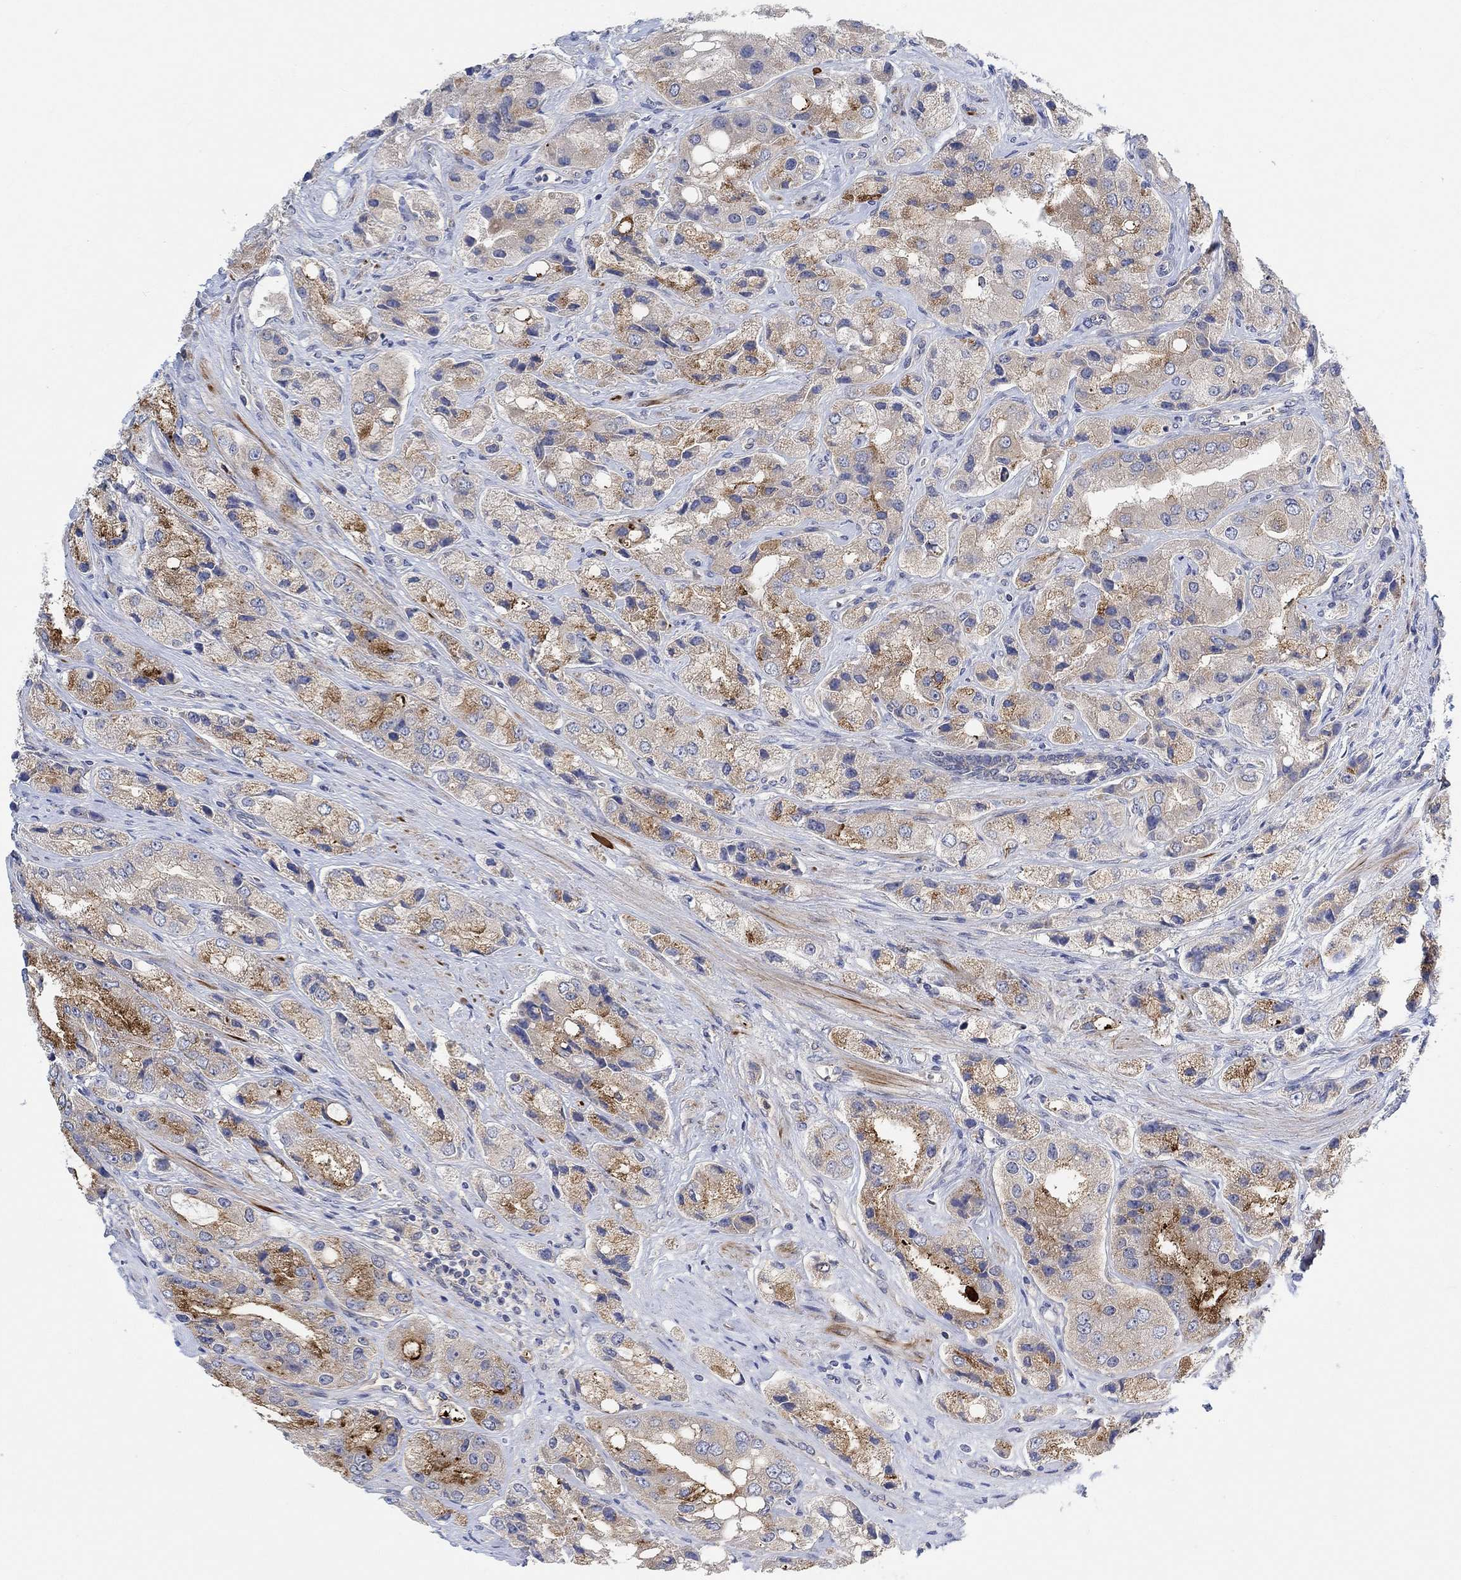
{"staining": {"intensity": "moderate", "quantity": "25%-75%", "location": "cytoplasmic/membranous"}, "tissue": "prostate cancer", "cell_type": "Tumor cells", "image_type": "cancer", "snomed": [{"axis": "morphology", "description": "Adenocarcinoma, Low grade"}, {"axis": "topography", "description": "Prostate"}], "caption": "A brown stain highlights moderate cytoplasmic/membranous expression of a protein in adenocarcinoma (low-grade) (prostate) tumor cells. The staining was performed using DAB, with brown indicating positive protein expression. Nuclei are stained blue with hematoxylin.", "gene": "PMFBP1", "patient": {"sex": "male", "age": 69}}